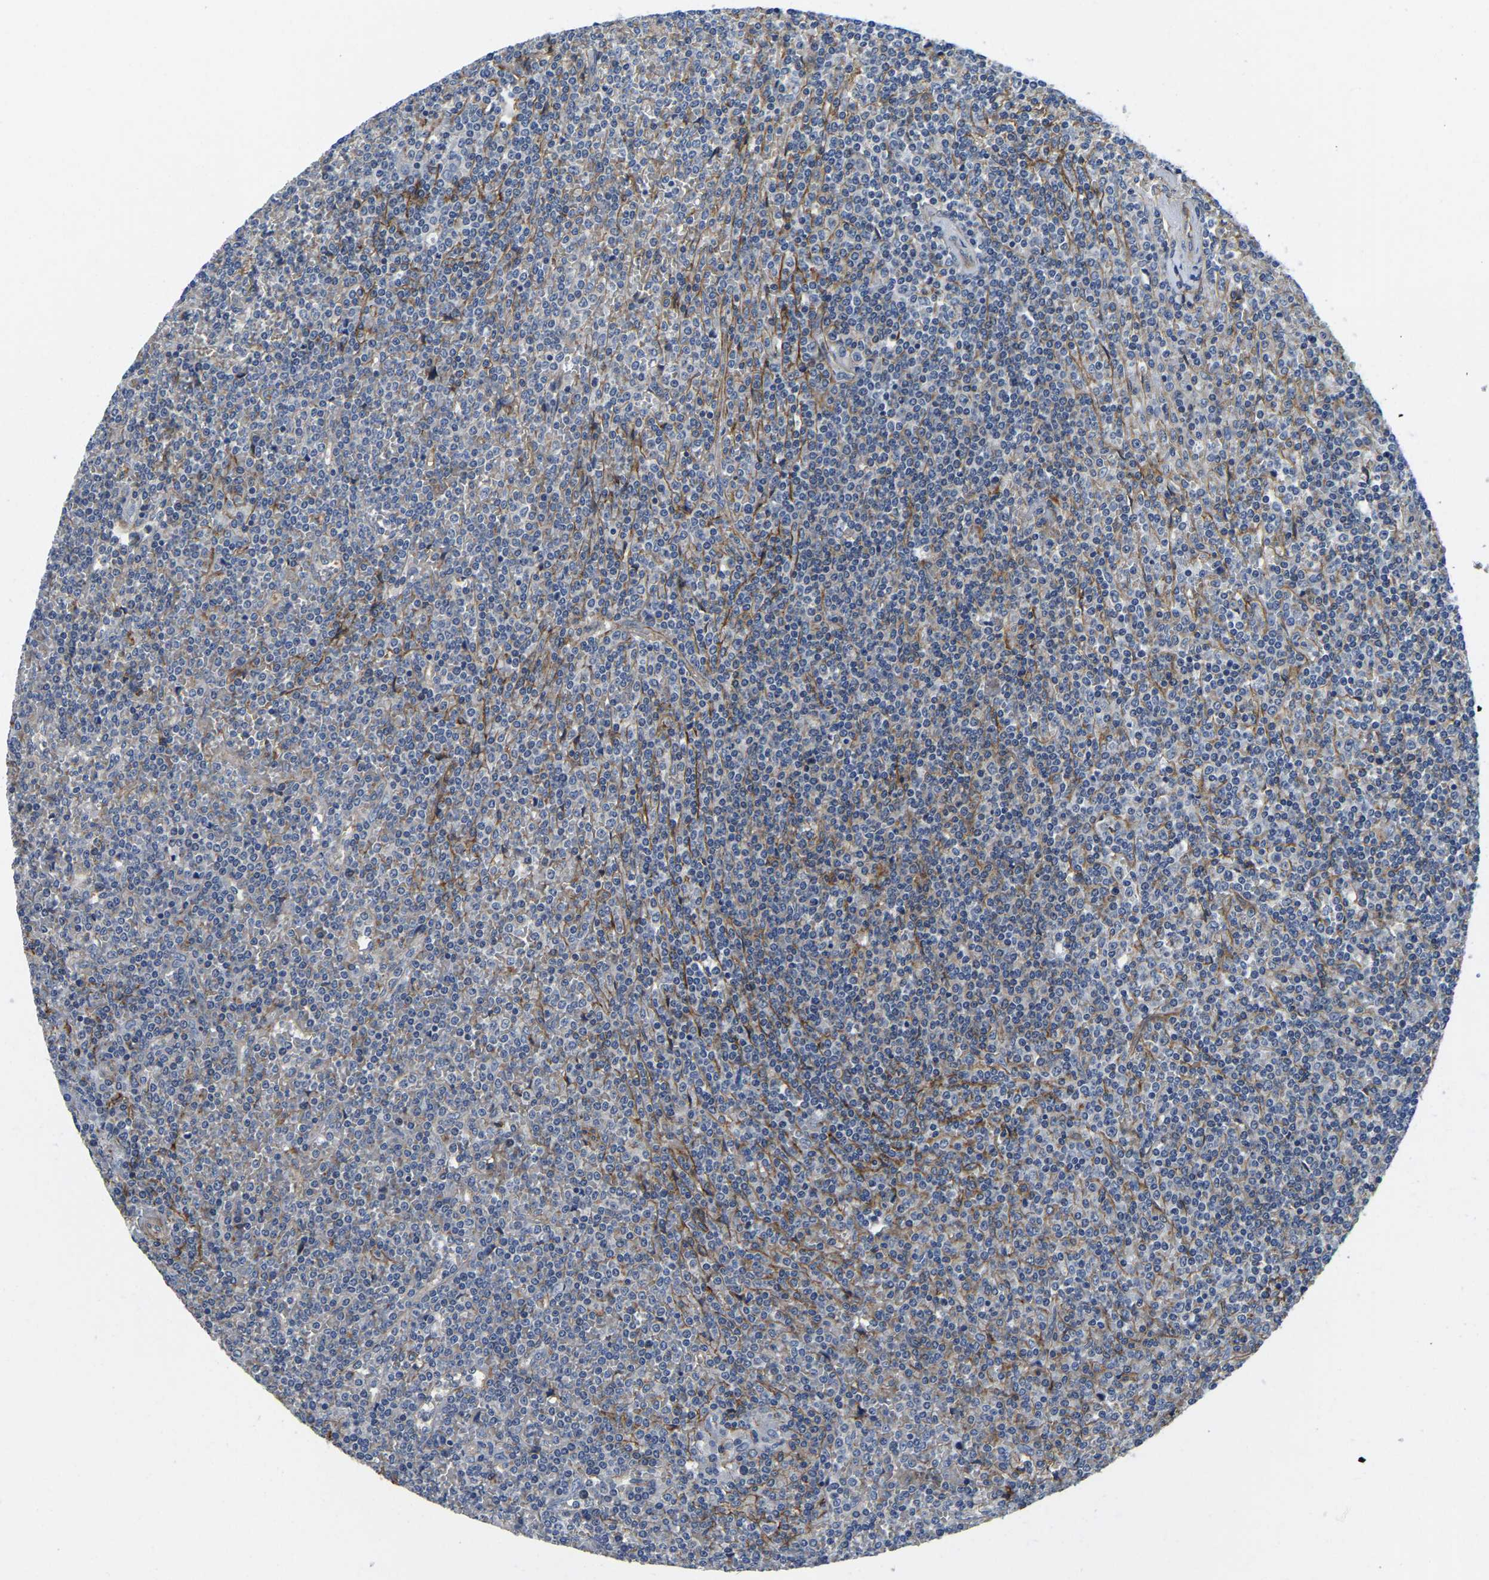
{"staining": {"intensity": "moderate", "quantity": "<25%", "location": "cytoplasmic/membranous"}, "tissue": "lymphoma", "cell_type": "Tumor cells", "image_type": "cancer", "snomed": [{"axis": "morphology", "description": "Malignant lymphoma, non-Hodgkin's type, Low grade"}, {"axis": "topography", "description": "Spleen"}], "caption": "A brown stain shows moderate cytoplasmic/membranous staining of a protein in human malignant lymphoma, non-Hodgkin's type (low-grade) tumor cells. Using DAB (3,3'-diaminobenzidine) (brown) and hematoxylin (blue) stains, captured at high magnification using brightfield microscopy.", "gene": "ITGA2", "patient": {"sex": "female", "age": 19}}